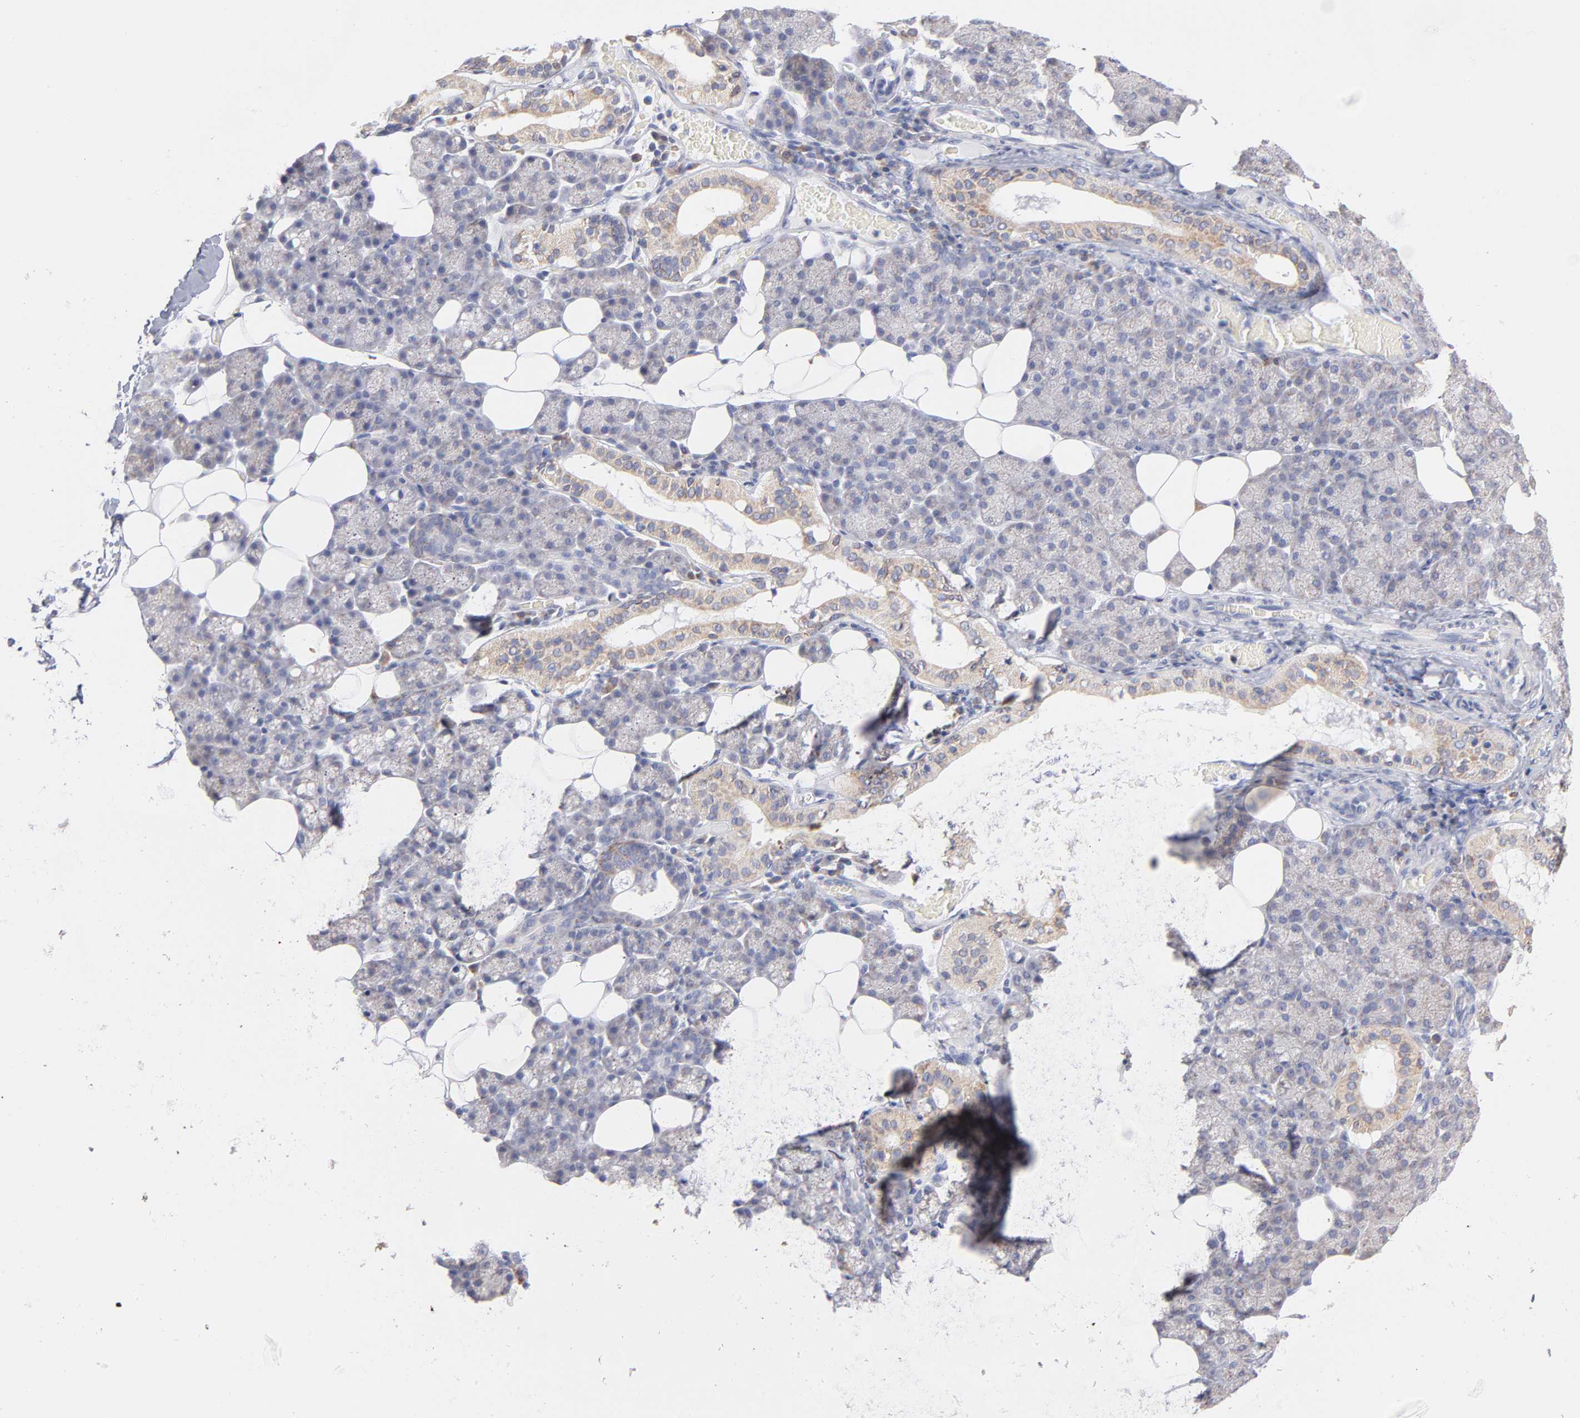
{"staining": {"intensity": "moderate", "quantity": "<25%", "location": "cytoplasmic/membranous"}, "tissue": "salivary gland", "cell_type": "Glandular cells", "image_type": "normal", "snomed": [{"axis": "morphology", "description": "Normal tissue, NOS"}, {"axis": "topography", "description": "Lymph node"}, {"axis": "topography", "description": "Salivary gland"}], "caption": "This histopathology image reveals IHC staining of benign salivary gland, with low moderate cytoplasmic/membranous positivity in approximately <25% of glandular cells.", "gene": "TIMM8A", "patient": {"sex": "male", "age": 8}}